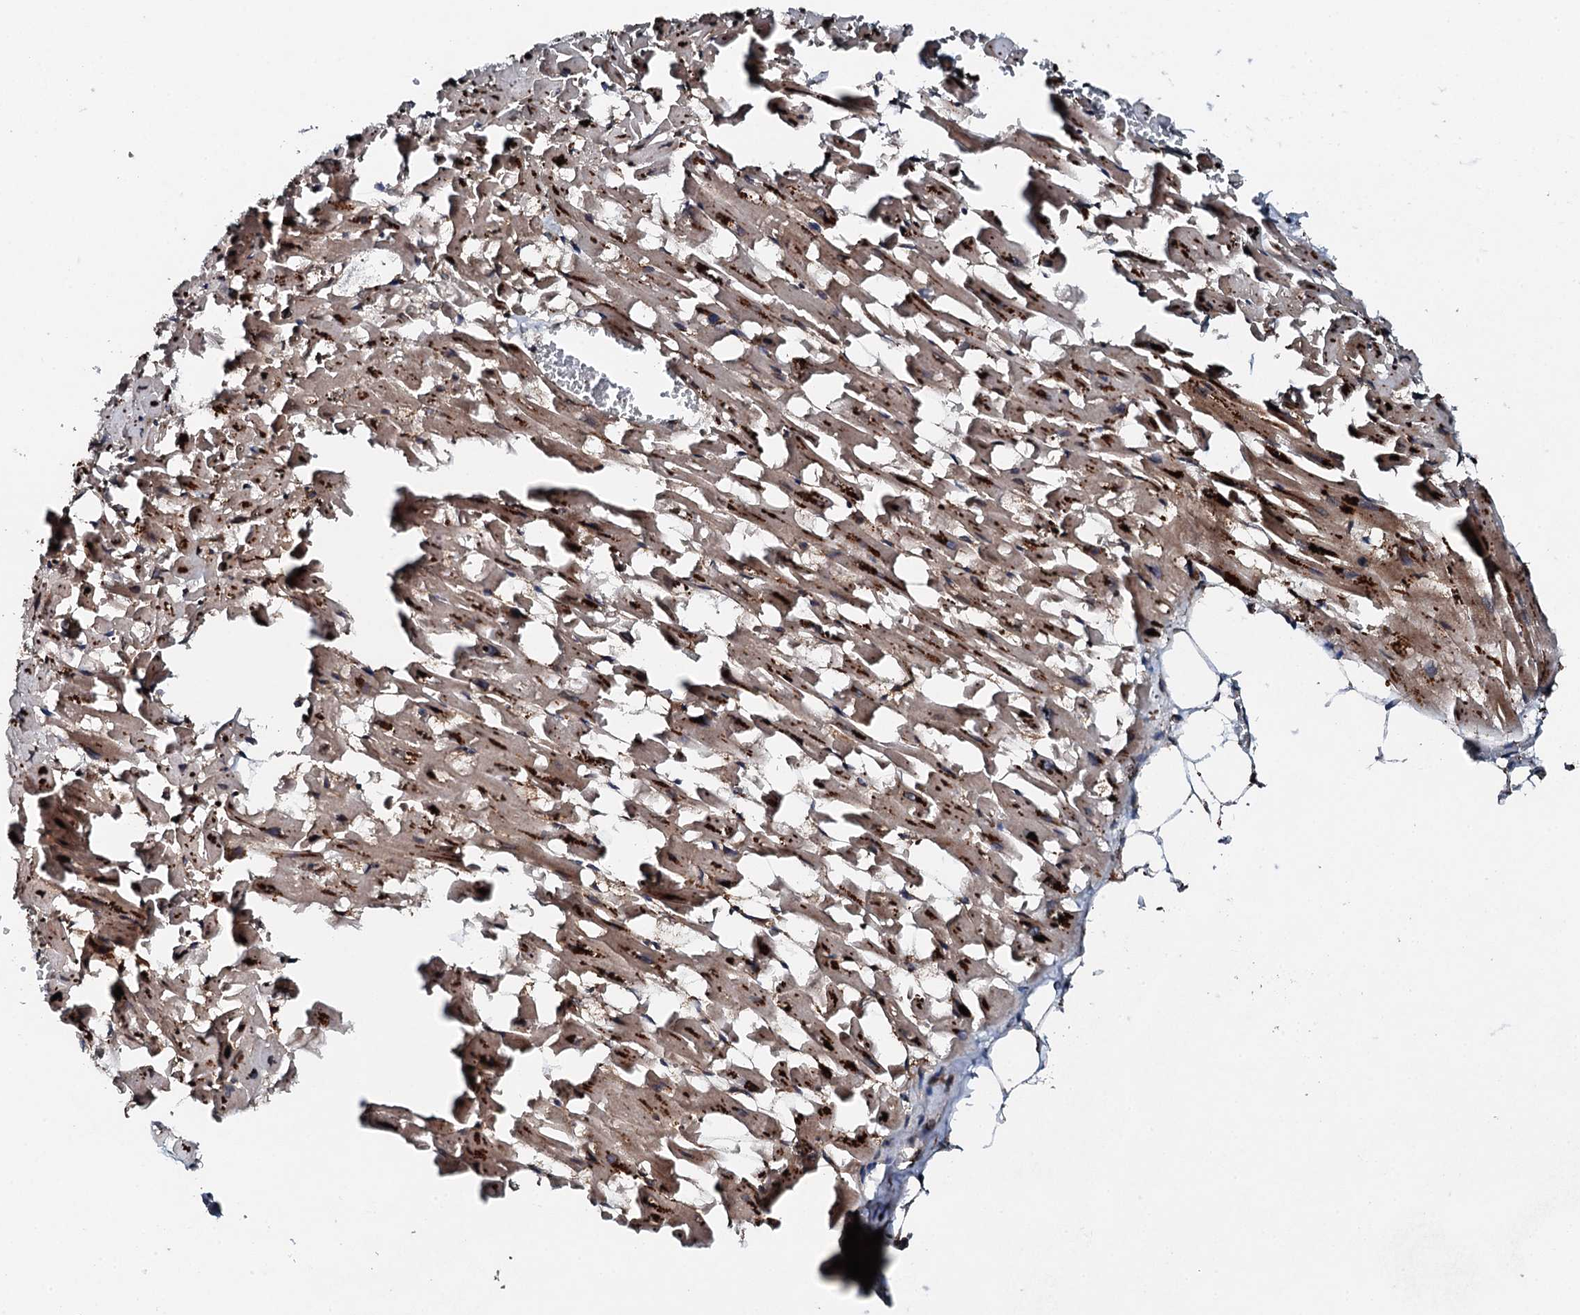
{"staining": {"intensity": "strong", "quantity": "25%-75%", "location": "cytoplasmic/membranous"}, "tissue": "heart muscle", "cell_type": "Cardiomyocytes", "image_type": "normal", "snomed": [{"axis": "morphology", "description": "Normal tissue, NOS"}, {"axis": "topography", "description": "Heart"}], "caption": "A high amount of strong cytoplasmic/membranous staining is seen in approximately 25%-75% of cardiomyocytes in benign heart muscle. The protein of interest is stained brown, and the nuclei are stained in blue (DAB IHC with brightfield microscopy, high magnification).", "gene": "FLYWCH1", "patient": {"sex": "female", "age": 64}}